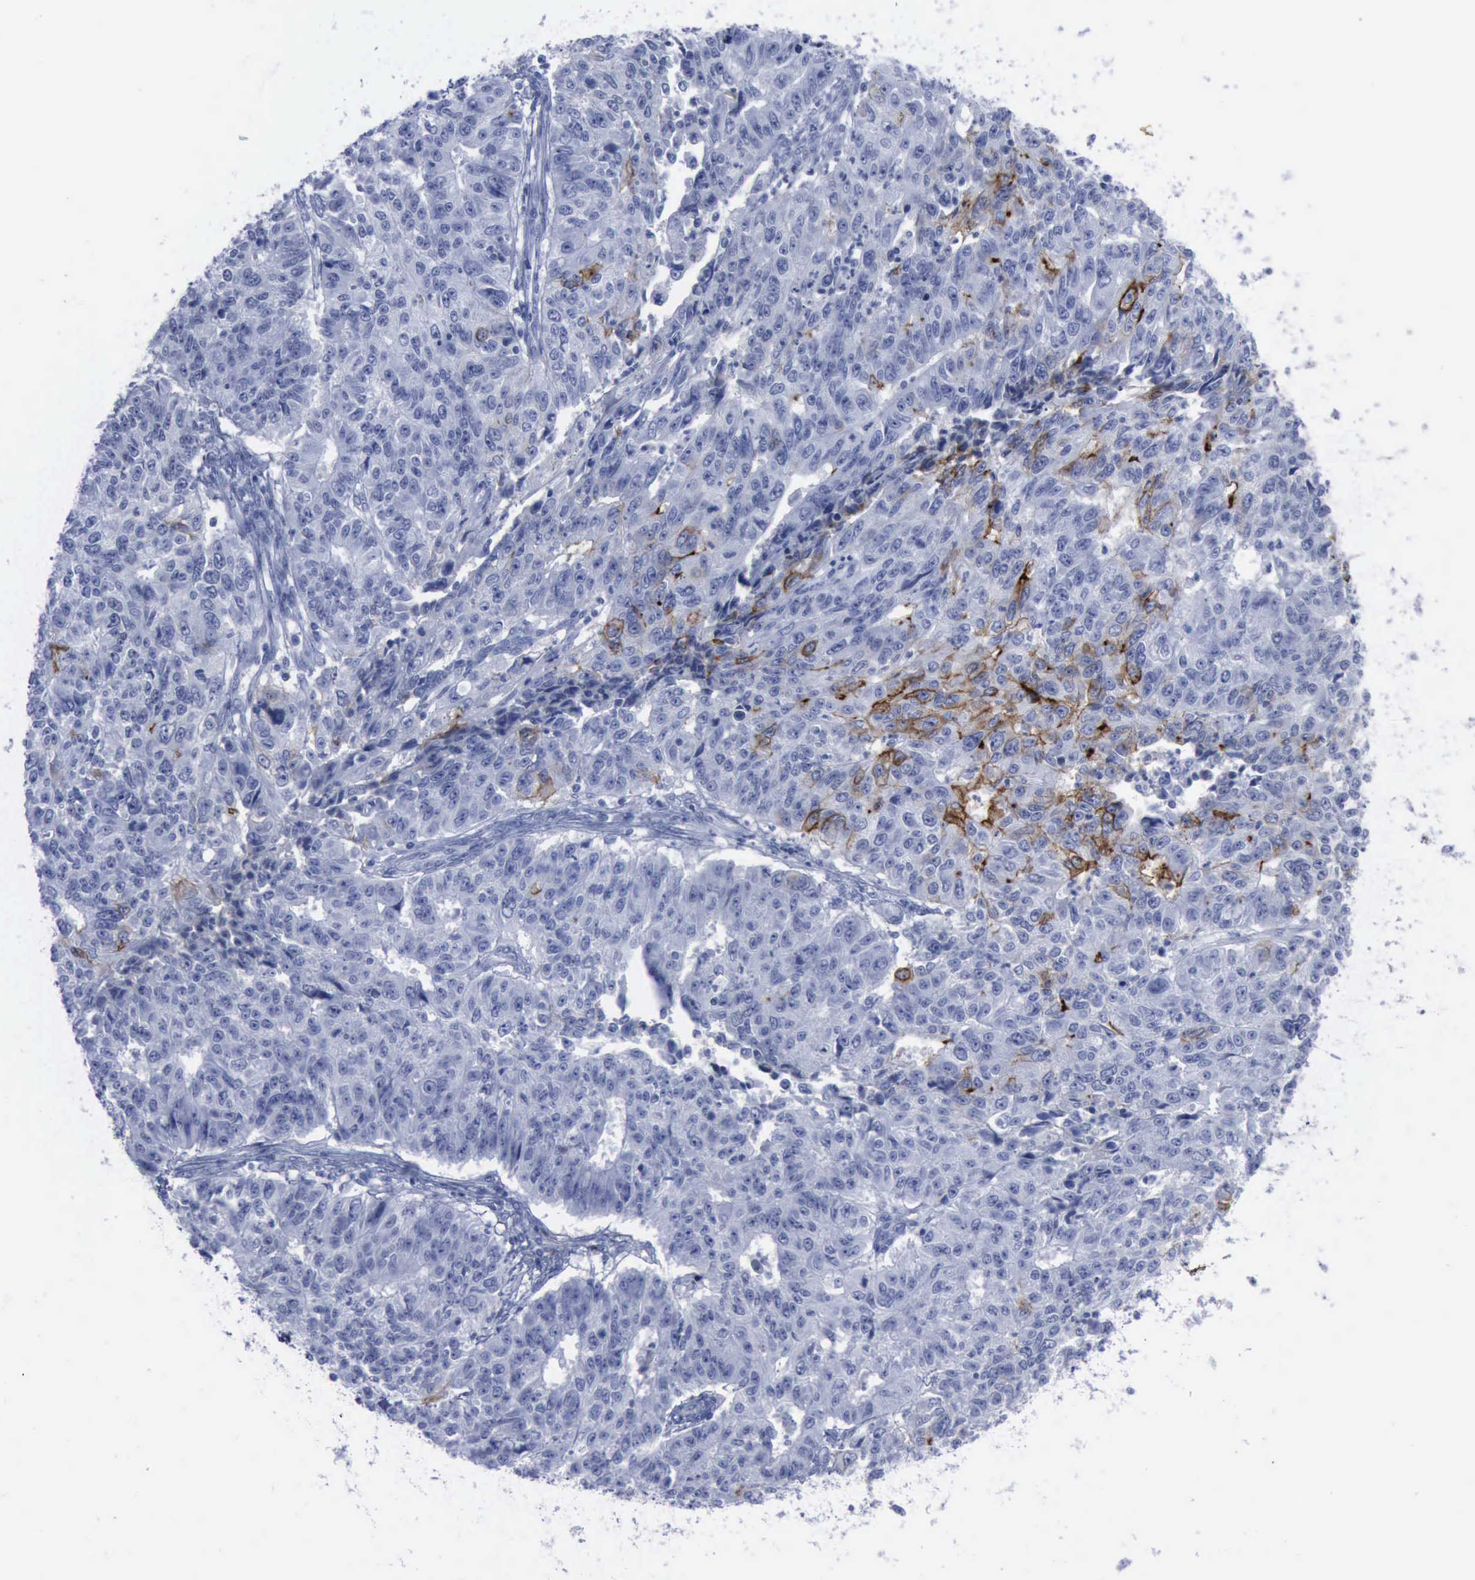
{"staining": {"intensity": "moderate", "quantity": "<25%", "location": "cytoplasmic/membranous"}, "tissue": "endometrial cancer", "cell_type": "Tumor cells", "image_type": "cancer", "snomed": [{"axis": "morphology", "description": "Adenocarcinoma, NOS"}, {"axis": "topography", "description": "Endometrium"}], "caption": "Tumor cells display low levels of moderate cytoplasmic/membranous positivity in about <25% of cells in human endometrial adenocarcinoma.", "gene": "NGFR", "patient": {"sex": "female", "age": 42}}